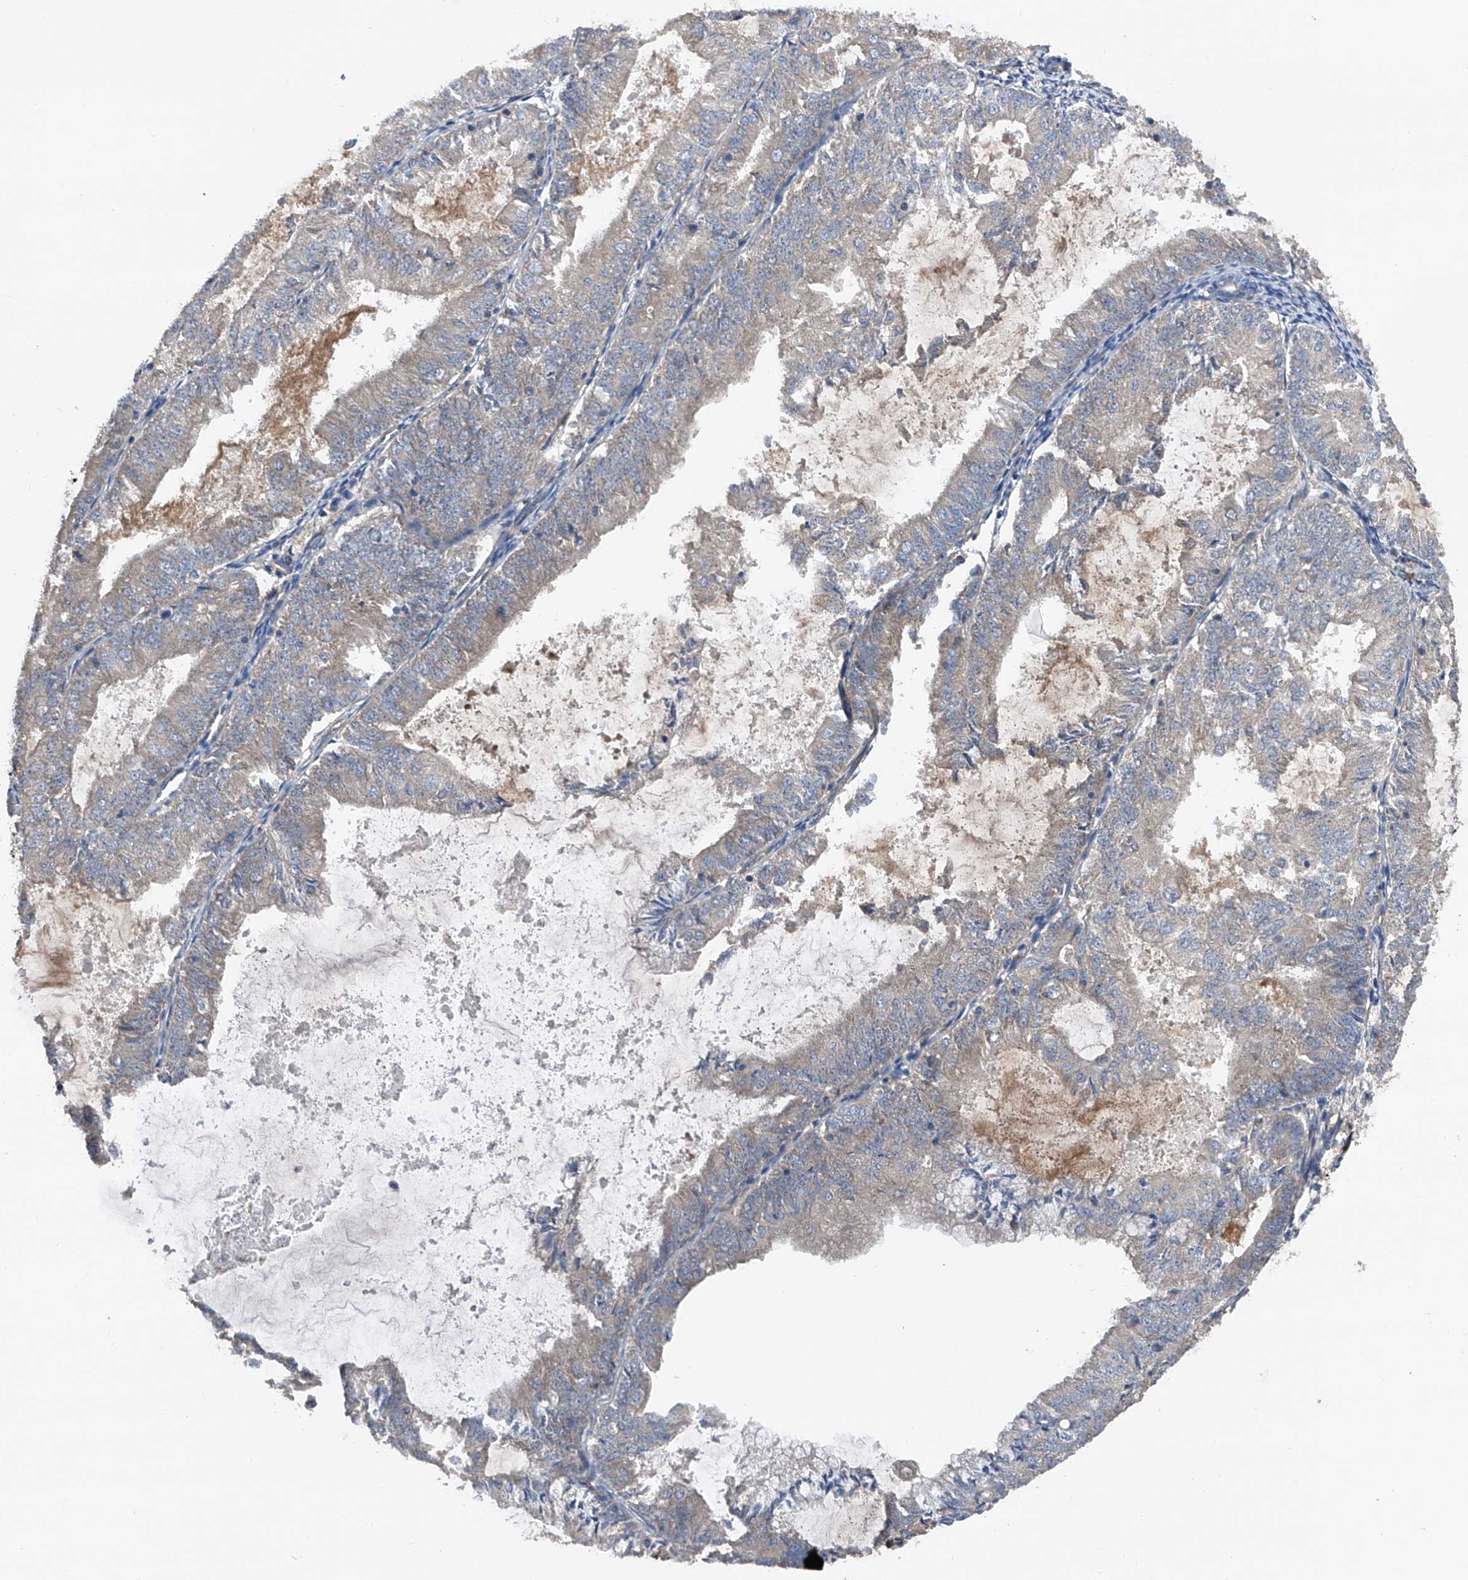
{"staining": {"intensity": "weak", "quantity": "<25%", "location": "cytoplasmic/membranous"}, "tissue": "endometrial cancer", "cell_type": "Tumor cells", "image_type": "cancer", "snomed": [{"axis": "morphology", "description": "Adenocarcinoma, NOS"}, {"axis": "topography", "description": "Endometrium"}], "caption": "Tumor cells show no significant protein staining in endometrial cancer.", "gene": "PTK2", "patient": {"sex": "female", "age": 57}}